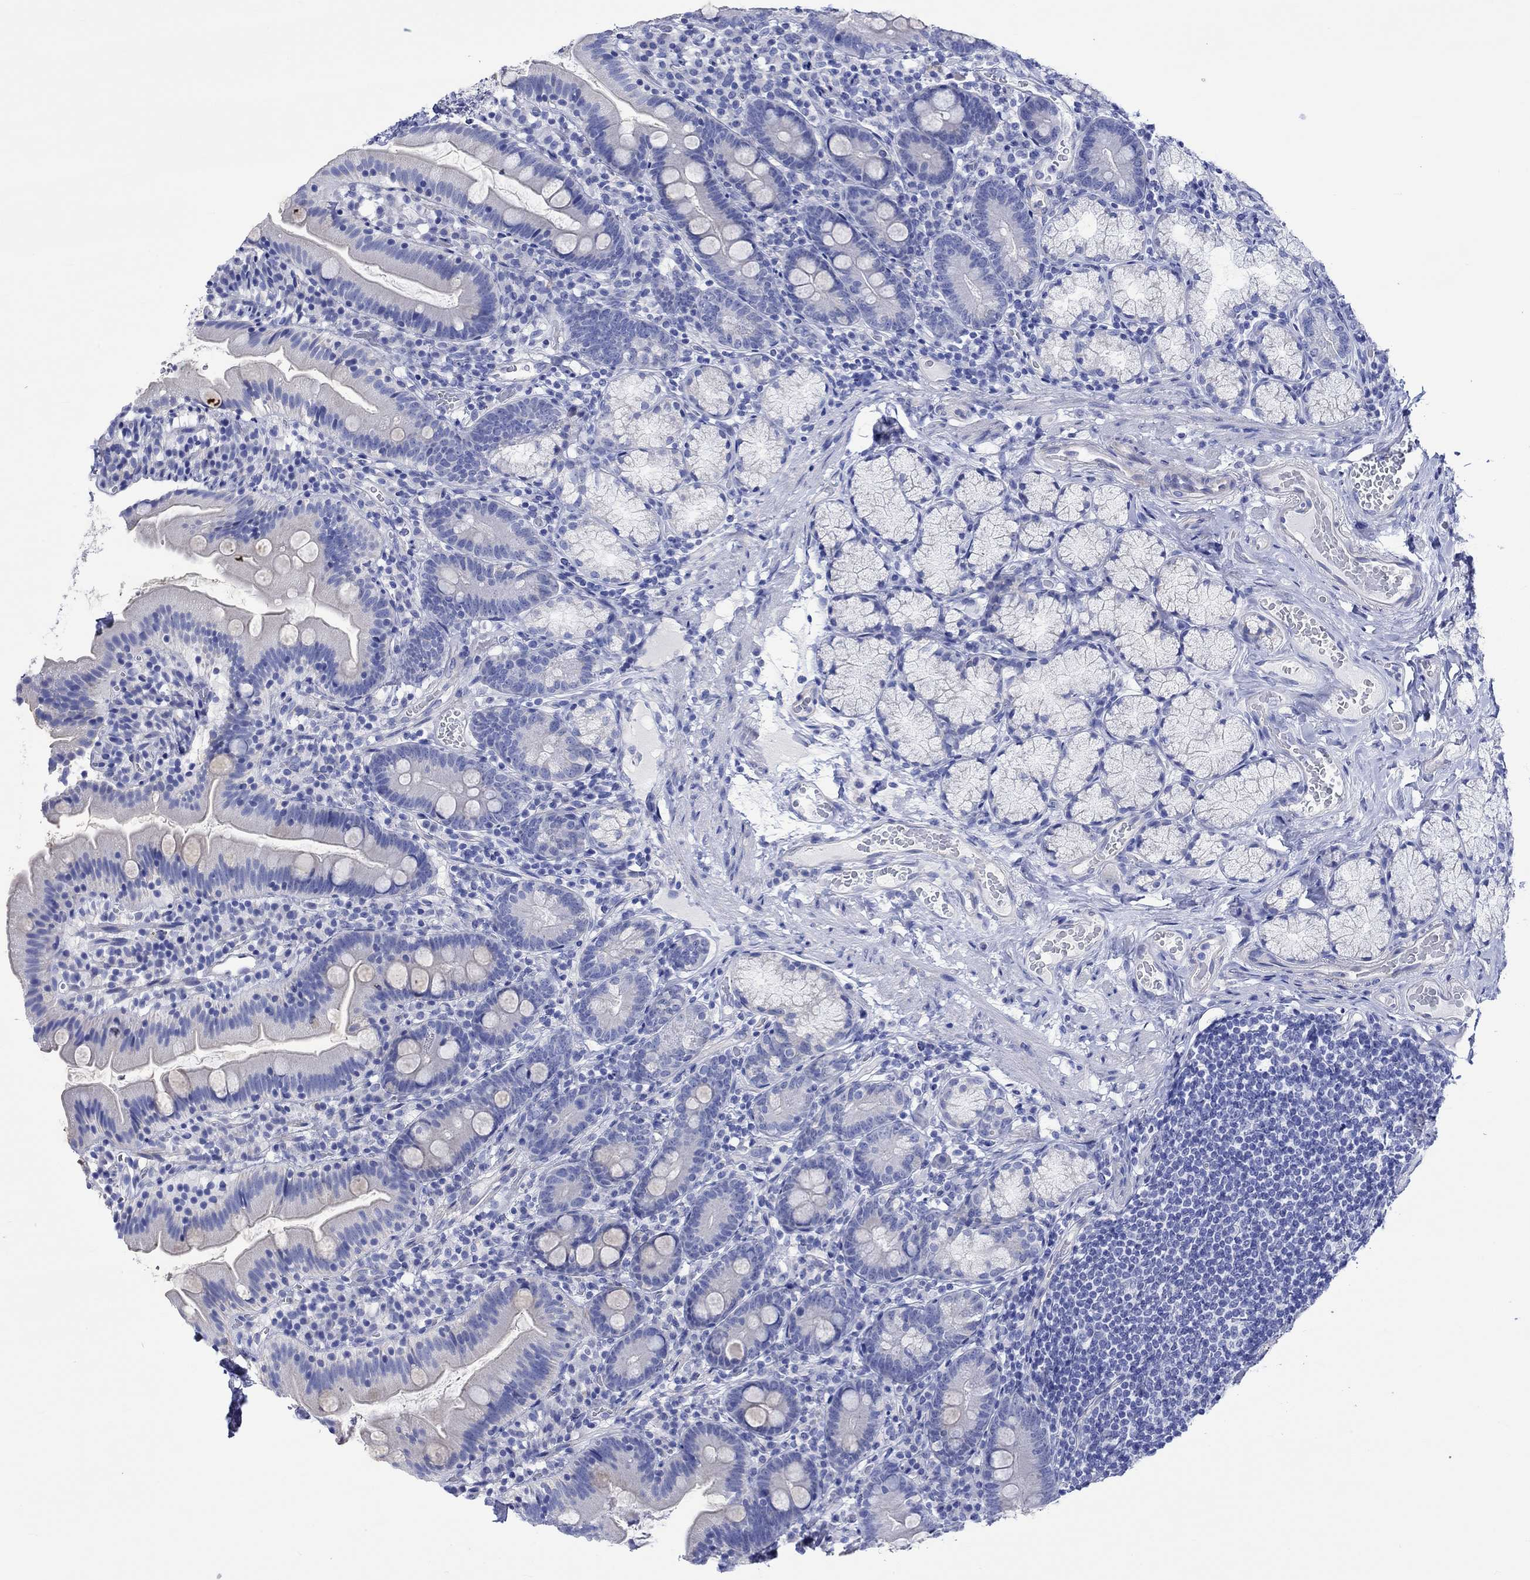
{"staining": {"intensity": "negative", "quantity": "none", "location": "none"}, "tissue": "duodenum", "cell_type": "Glandular cells", "image_type": "normal", "snomed": [{"axis": "morphology", "description": "Normal tissue, NOS"}, {"axis": "topography", "description": "Duodenum"}], "caption": "Glandular cells are negative for protein expression in unremarkable human duodenum.", "gene": "HARBI1", "patient": {"sex": "female", "age": 67}}